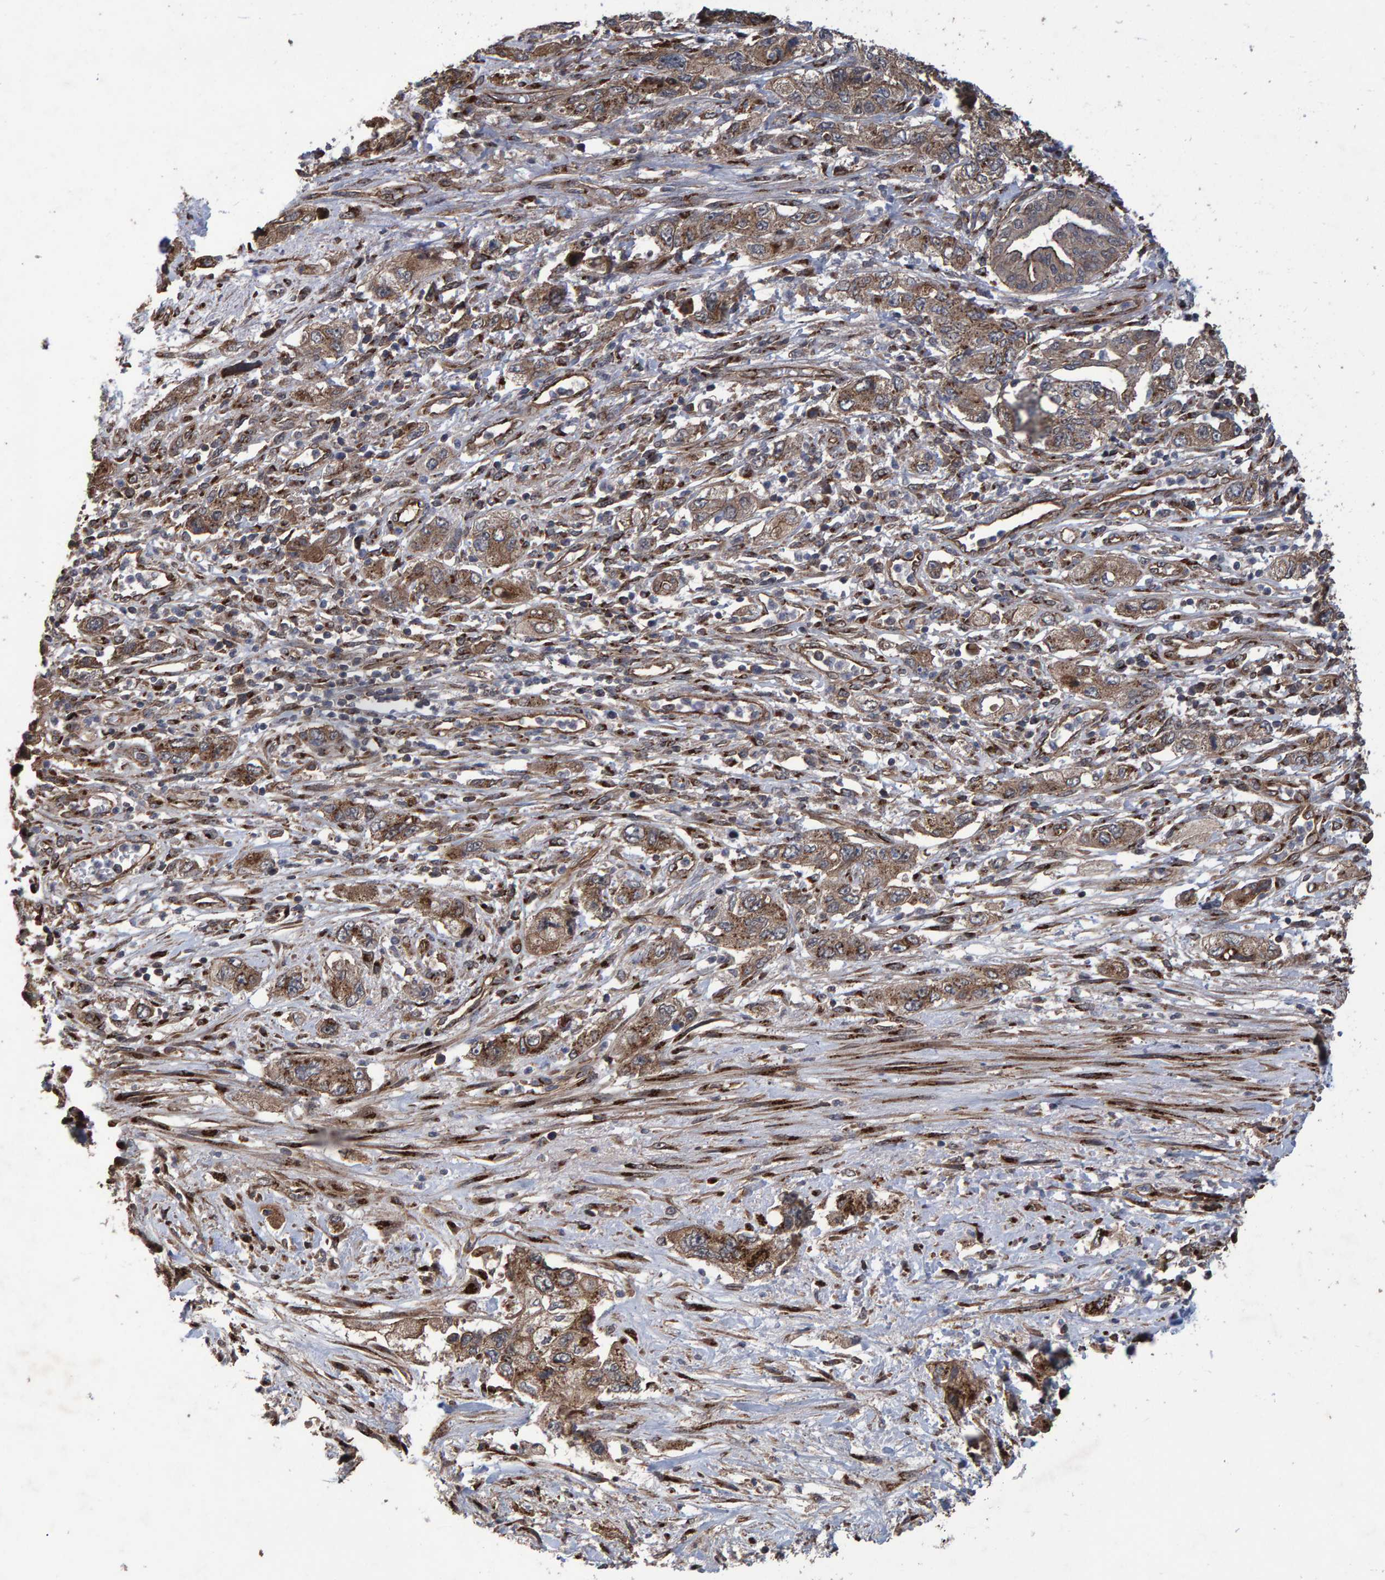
{"staining": {"intensity": "moderate", "quantity": ">75%", "location": "cytoplasmic/membranous"}, "tissue": "pancreatic cancer", "cell_type": "Tumor cells", "image_type": "cancer", "snomed": [{"axis": "morphology", "description": "Adenocarcinoma, NOS"}, {"axis": "topography", "description": "Pancreas"}], "caption": "Protein expression analysis of pancreatic cancer demonstrates moderate cytoplasmic/membranous staining in approximately >75% of tumor cells.", "gene": "TRIM68", "patient": {"sex": "female", "age": 73}}